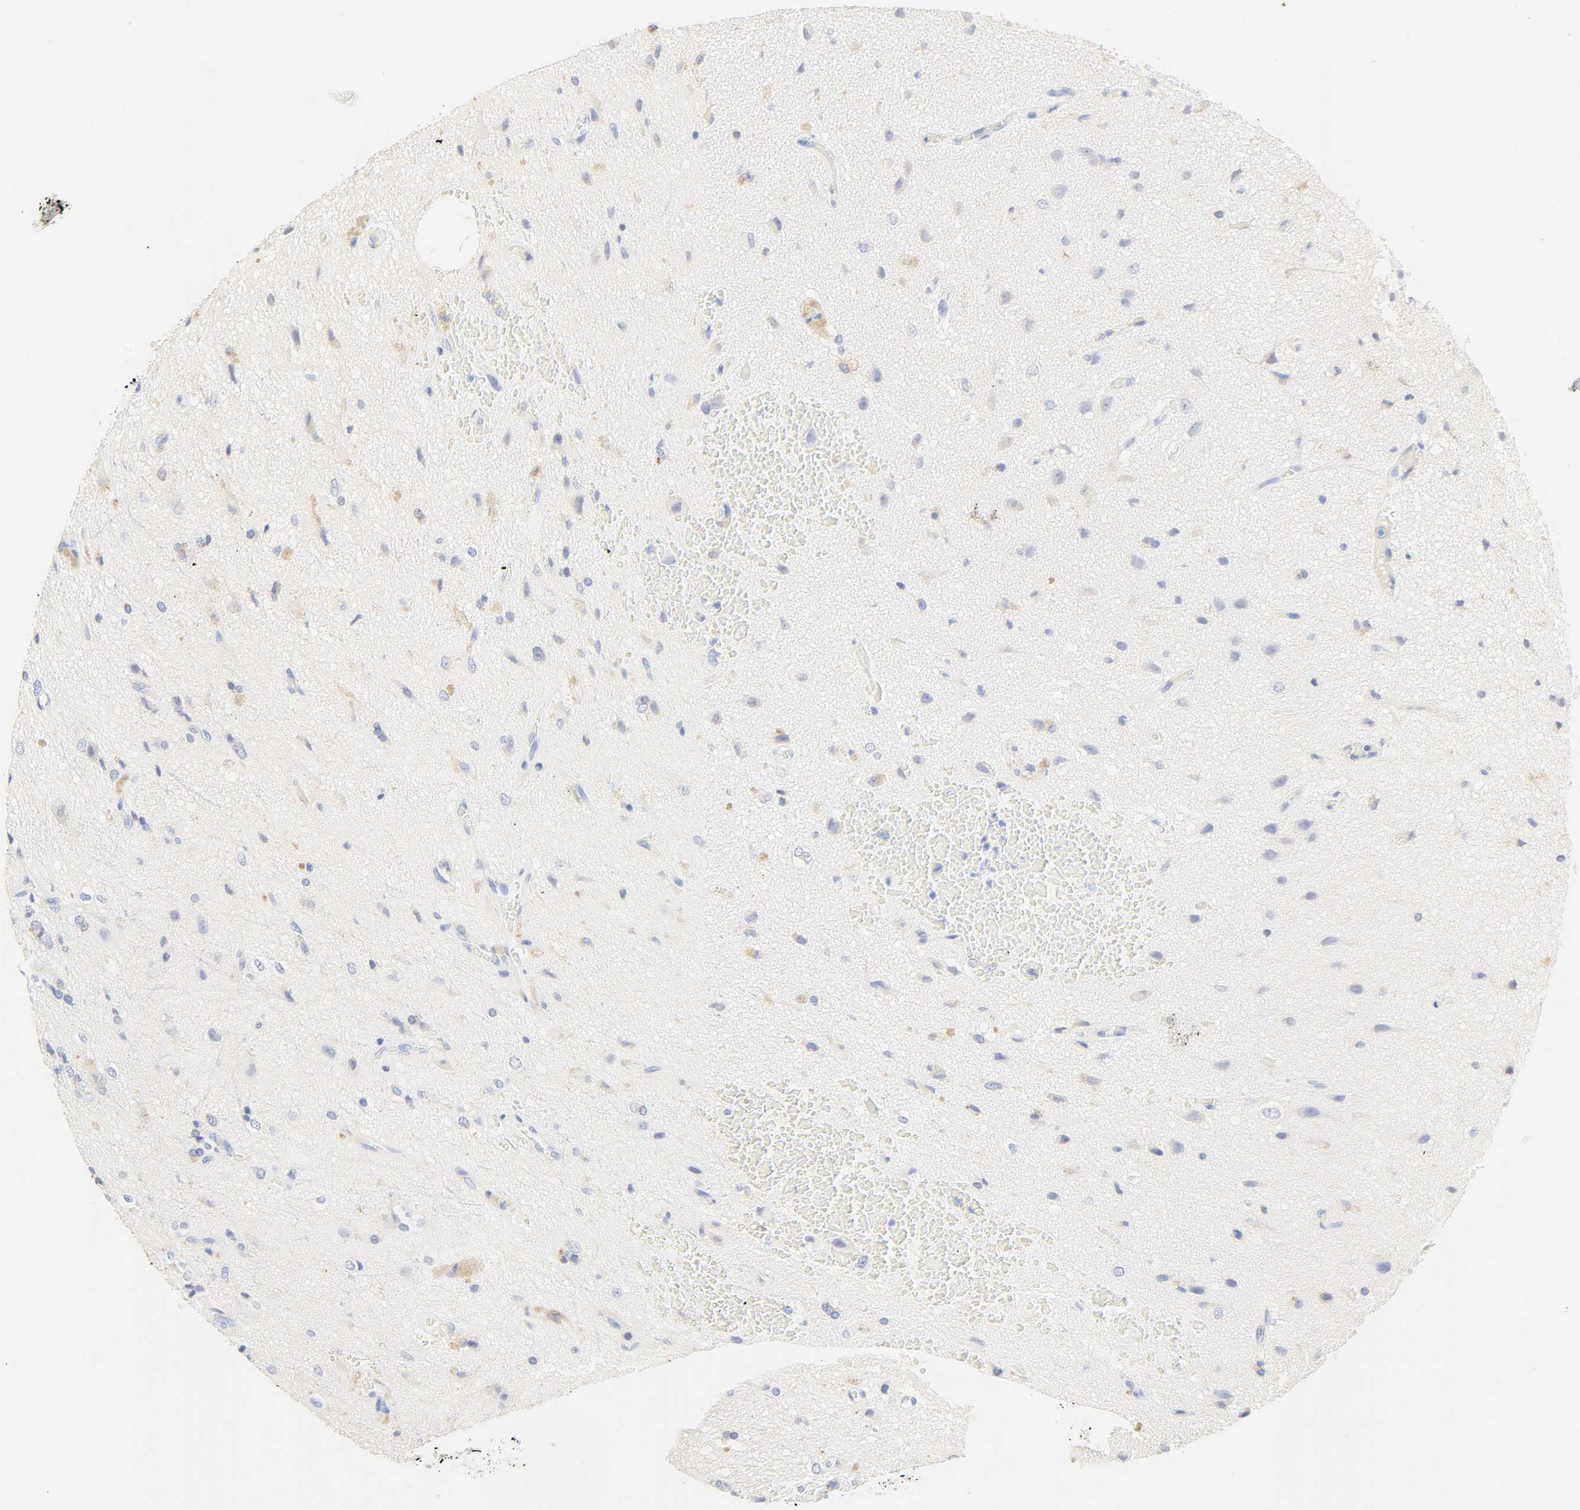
{"staining": {"intensity": "negative", "quantity": "none", "location": "none"}, "tissue": "glioma", "cell_type": "Tumor cells", "image_type": "cancer", "snomed": [{"axis": "morphology", "description": "Glioma, malignant, High grade"}, {"axis": "topography", "description": "Brain"}], "caption": "A photomicrograph of human glioma is negative for staining in tumor cells. (DAB immunohistochemistry, high magnification).", "gene": "SLCO1B3", "patient": {"sex": "male", "age": 47}}